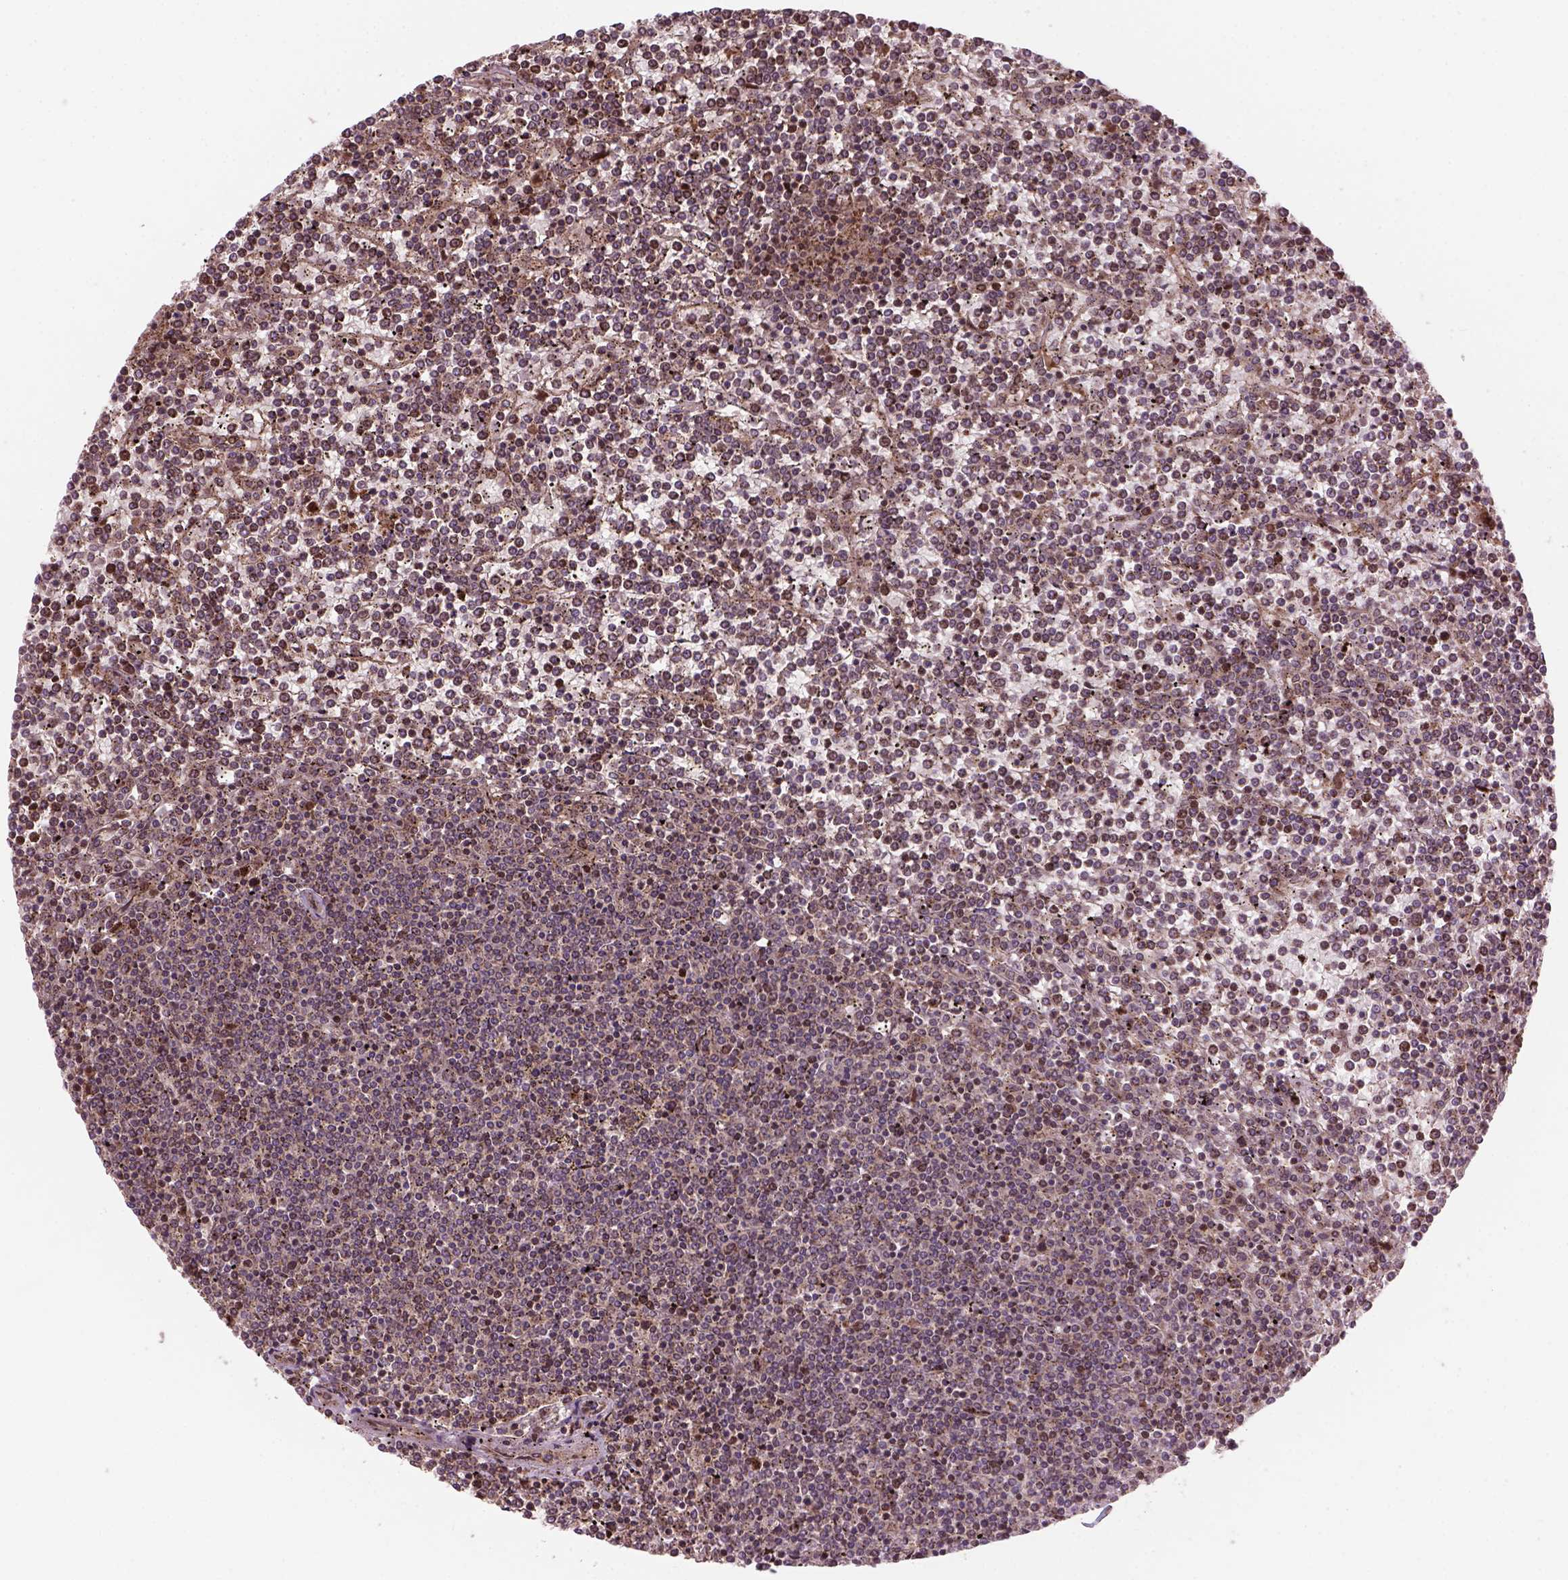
{"staining": {"intensity": "weak", "quantity": "25%-75%", "location": "cytoplasmic/membranous,nuclear"}, "tissue": "lymphoma", "cell_type": "Tumor cells", "image_type": "cancer", "snomed": [{"axis": "morphology", "description": "Malignant lymphoma, non-Hodgkin's type, Low grade"}, {"axis": "topography", "description": "Spleen"}], "caption": "Protein expression analysis of human malignant lymphoma, non-Hodgkin's type (low-grade) reveals weak cytoplasmic/membranous and nuclear expression in about 25%-75% of tumor cells.", "gene": "PSMD11", "patient": {"sex": "female", "age": 19}}